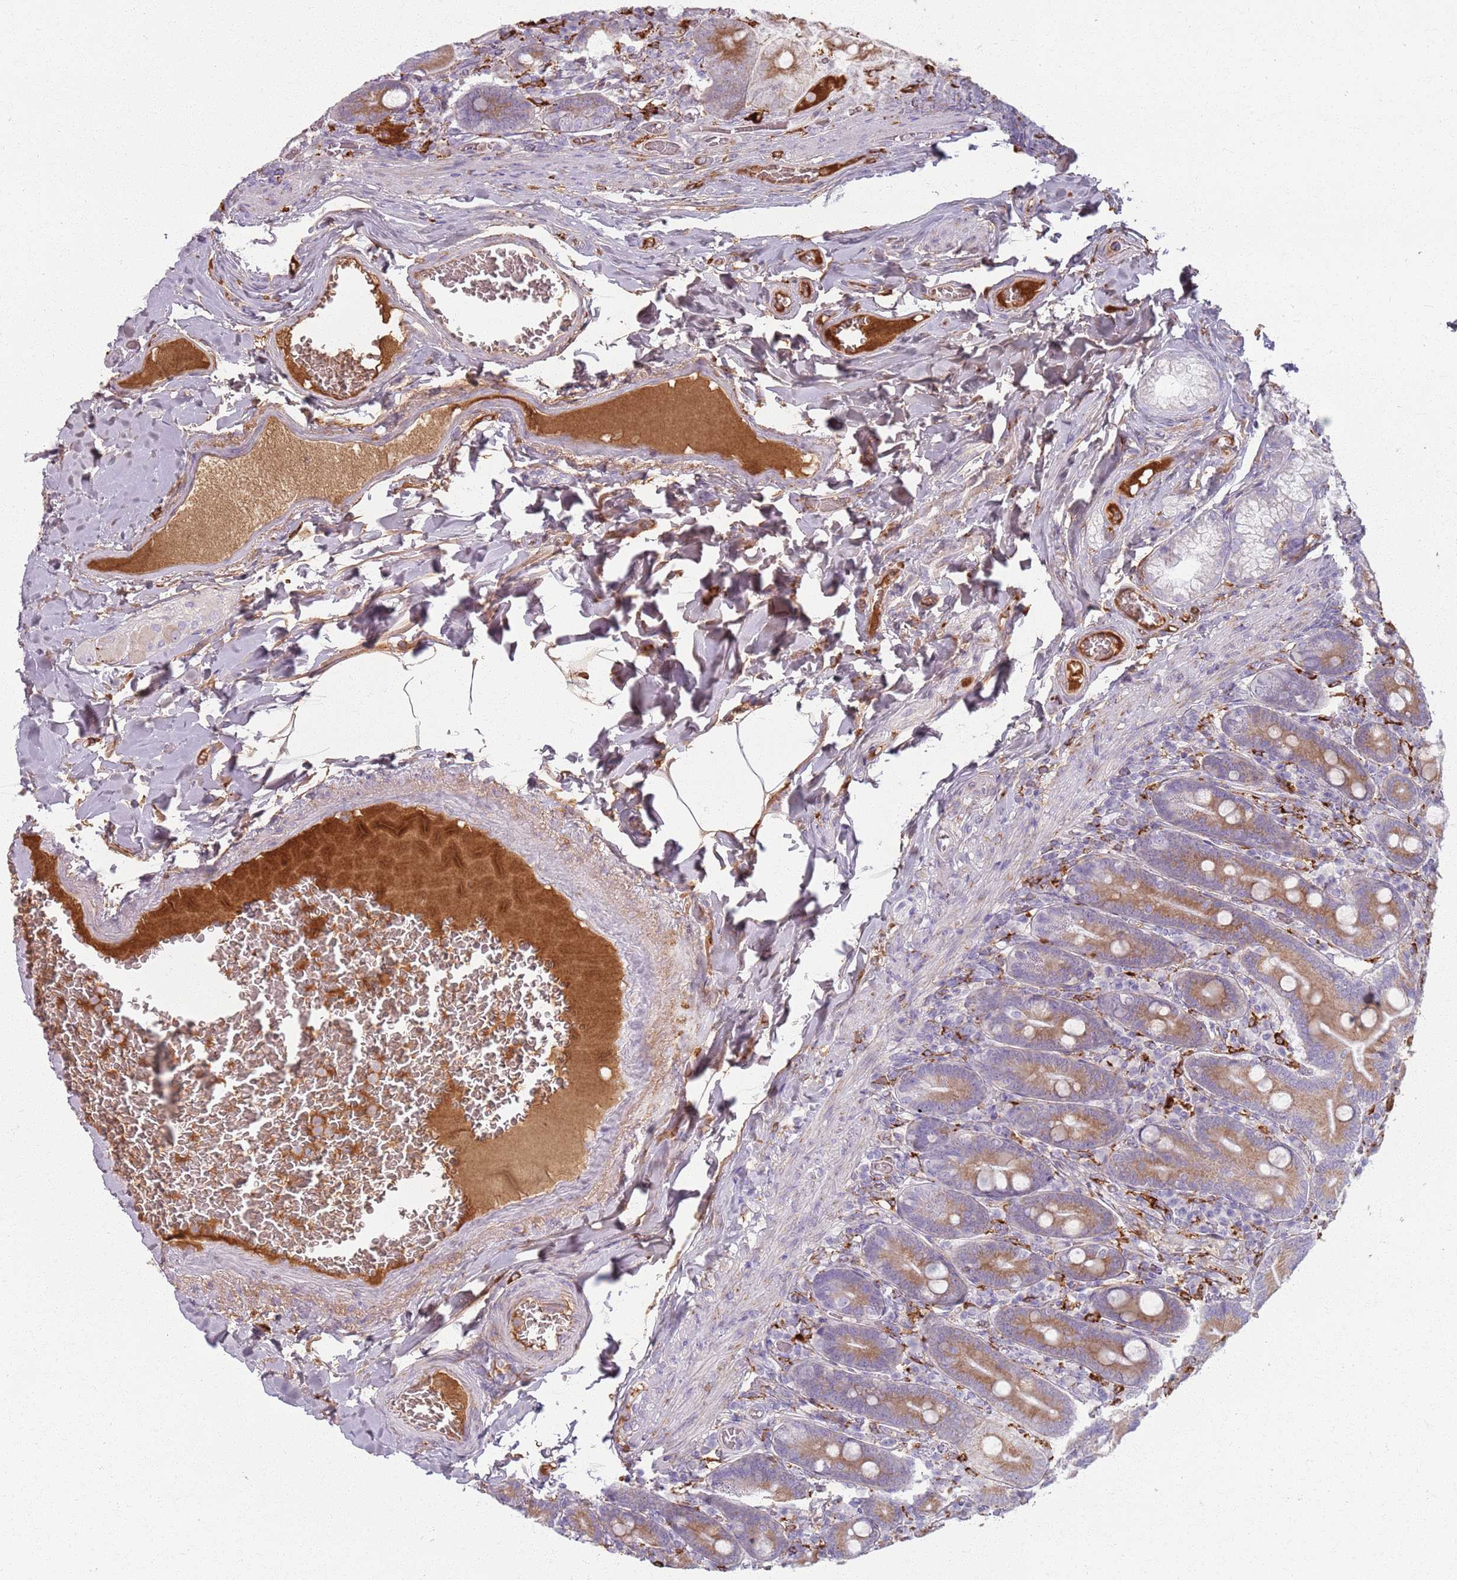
{"staining": {"intensity": "moderate", "quantity": ">75%", "location": "cytoplasmic/membranous"}, "tissue": "duodenum", "cell_type": "Glandular cells", "image_type": "normal", "snomed": [{"axis": "morphology", "description": "Normal tissue, NOS"}, {"axis": "topography", "description": "Duodenum"}], "caption": "A medium amount of moderate cytoplasmic/membranous expression is seen in about >75% of glandular cells in unremarkable duodenum. (Brightfield microscopy of DAB IHC at high magnification).", "gene": "COLGALT1", "patient": {"sex": "female", "age": 62}}